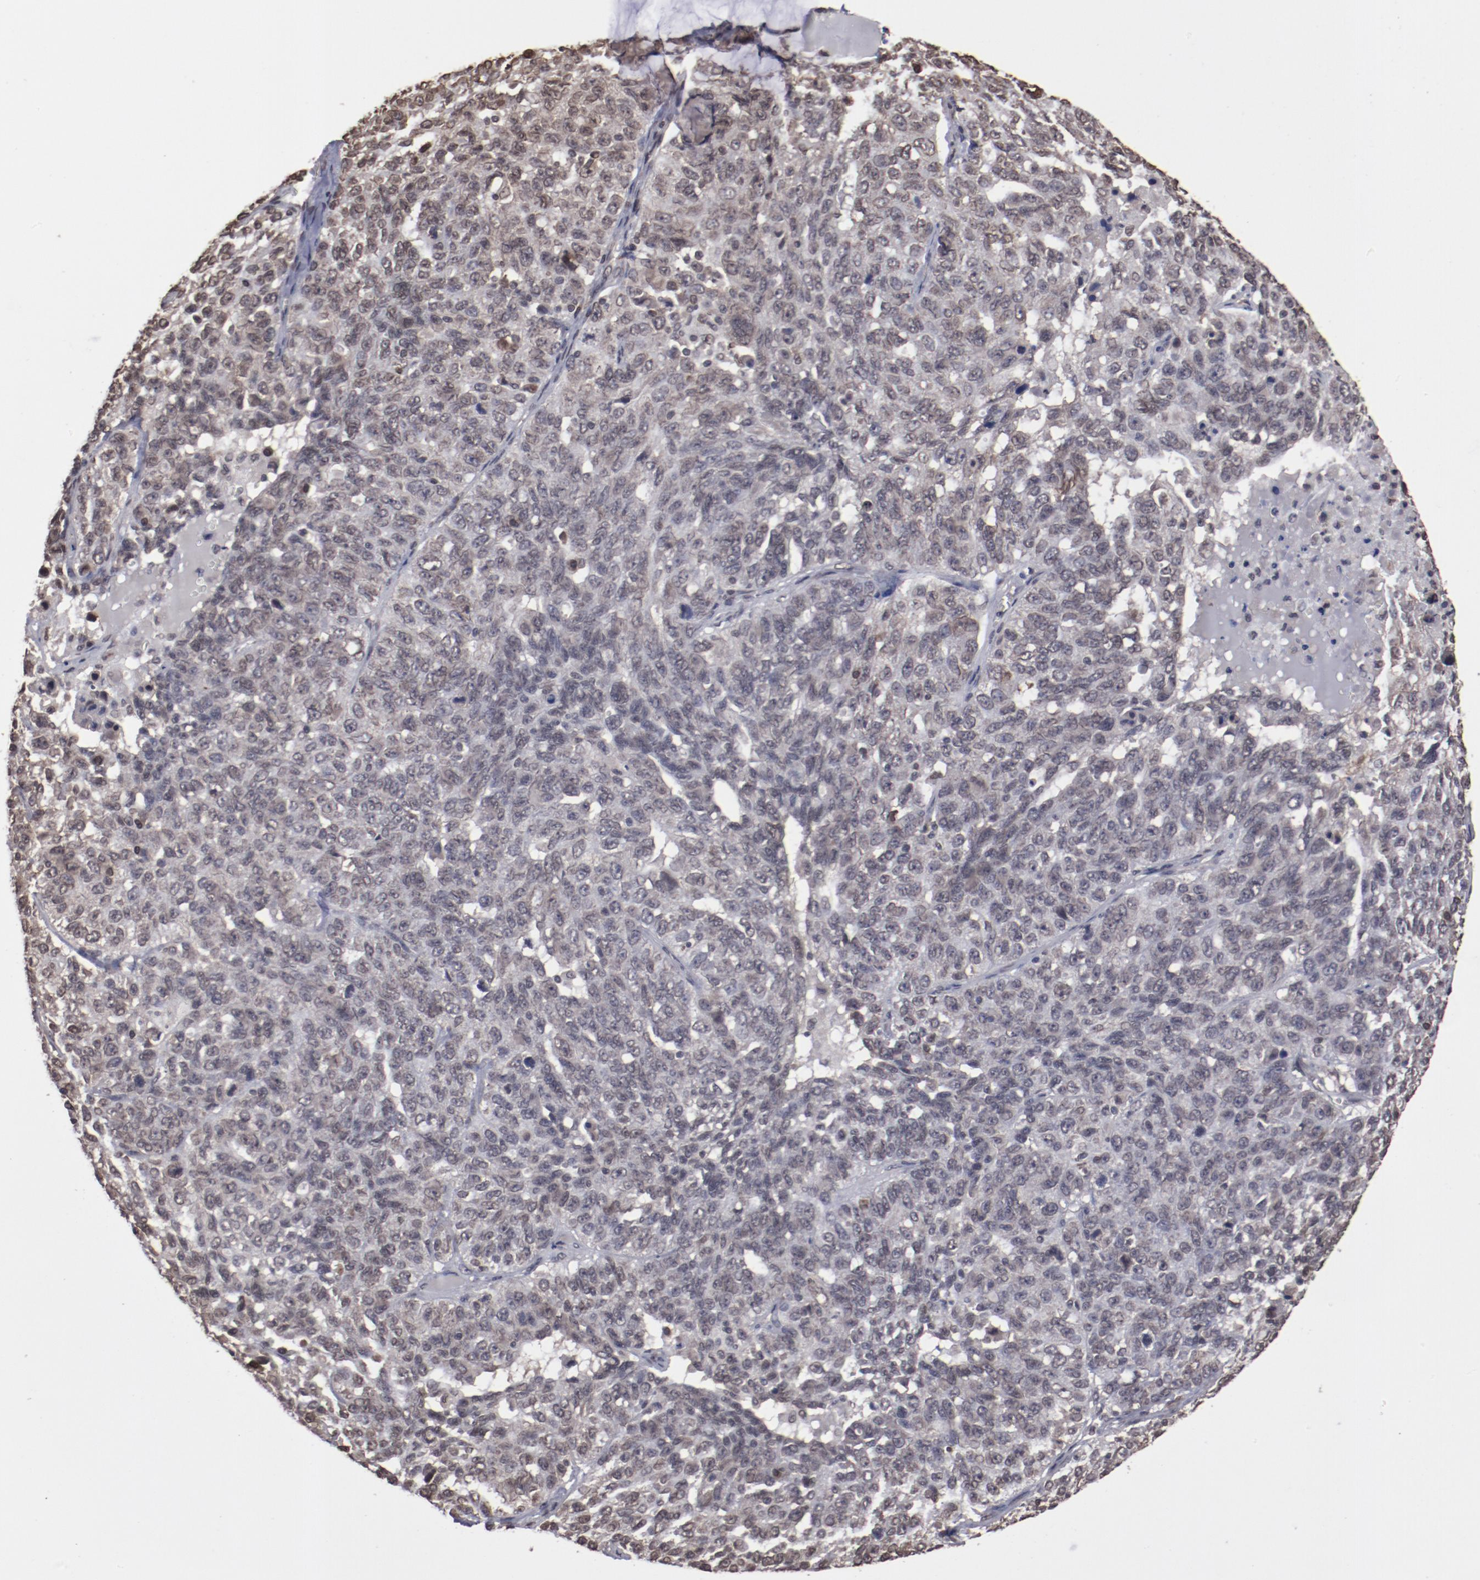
{"staining": {"intensity": "weak", "quantity": ">75%", "location": "nuclear"}, "tissue": "ovarian cancer", "cell_type": "Tumor cells", "image_type": "cancer", "snomed": [{"axis": "morphology", "description": "Cystadenocarcinoma, serous, NOS"}, {"axis": "topography", "description": "Ovary"}], "caption": "High-power microscopy captured an immunohistochemistry micrograph of ovarian cancer (serous cystadenocarcinoma), revealing weak nuclear staining in approximately >75% of tumor cells.", "gene": "AKT1", "patient": {"sex": "female", "age": 71}}